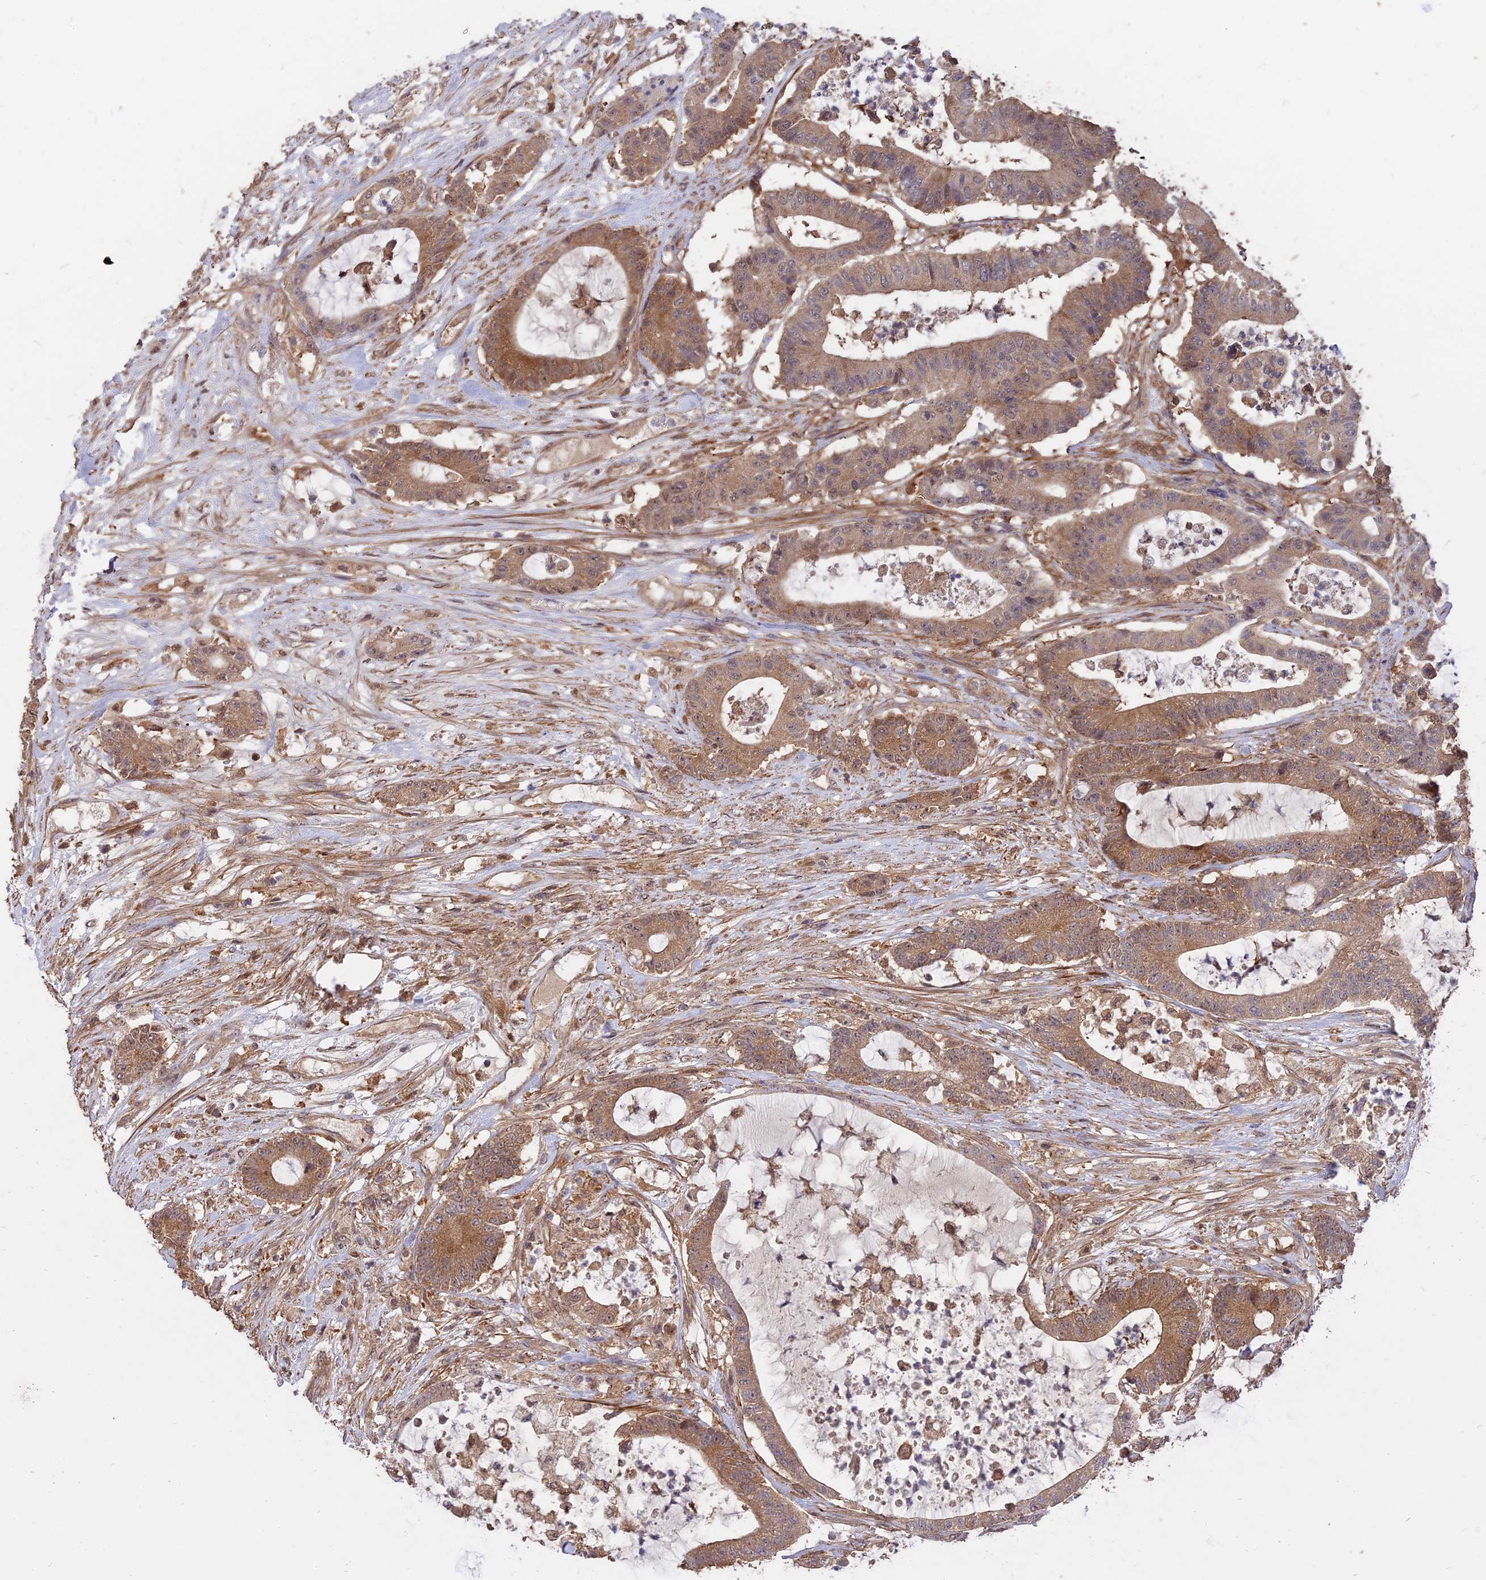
{"staining": {"intensity": "moderate", "quantity": ">75%", "location": "cytoplasmic/membranous"}, "tissue": "colorectal cancer", "cell_type": "Tumor cells", "image_type": "cancer", "snomed": [{"axis": "morphology", "description": "Adenocarcinoma, NOS"}, {"axis": "topography", "description": "Colon"}], "caption": "Brown immunohistochemical staining in adenocarcinoma (colorectal) demonstrates moderate cytoplasmic/membranous expression in about >75% of tumor cells. (DAB IHC, brown staining for protein, blue staining for nuclei).", "gene": "SAC3D1", "patient": {"sex": "female", "age": 84}}